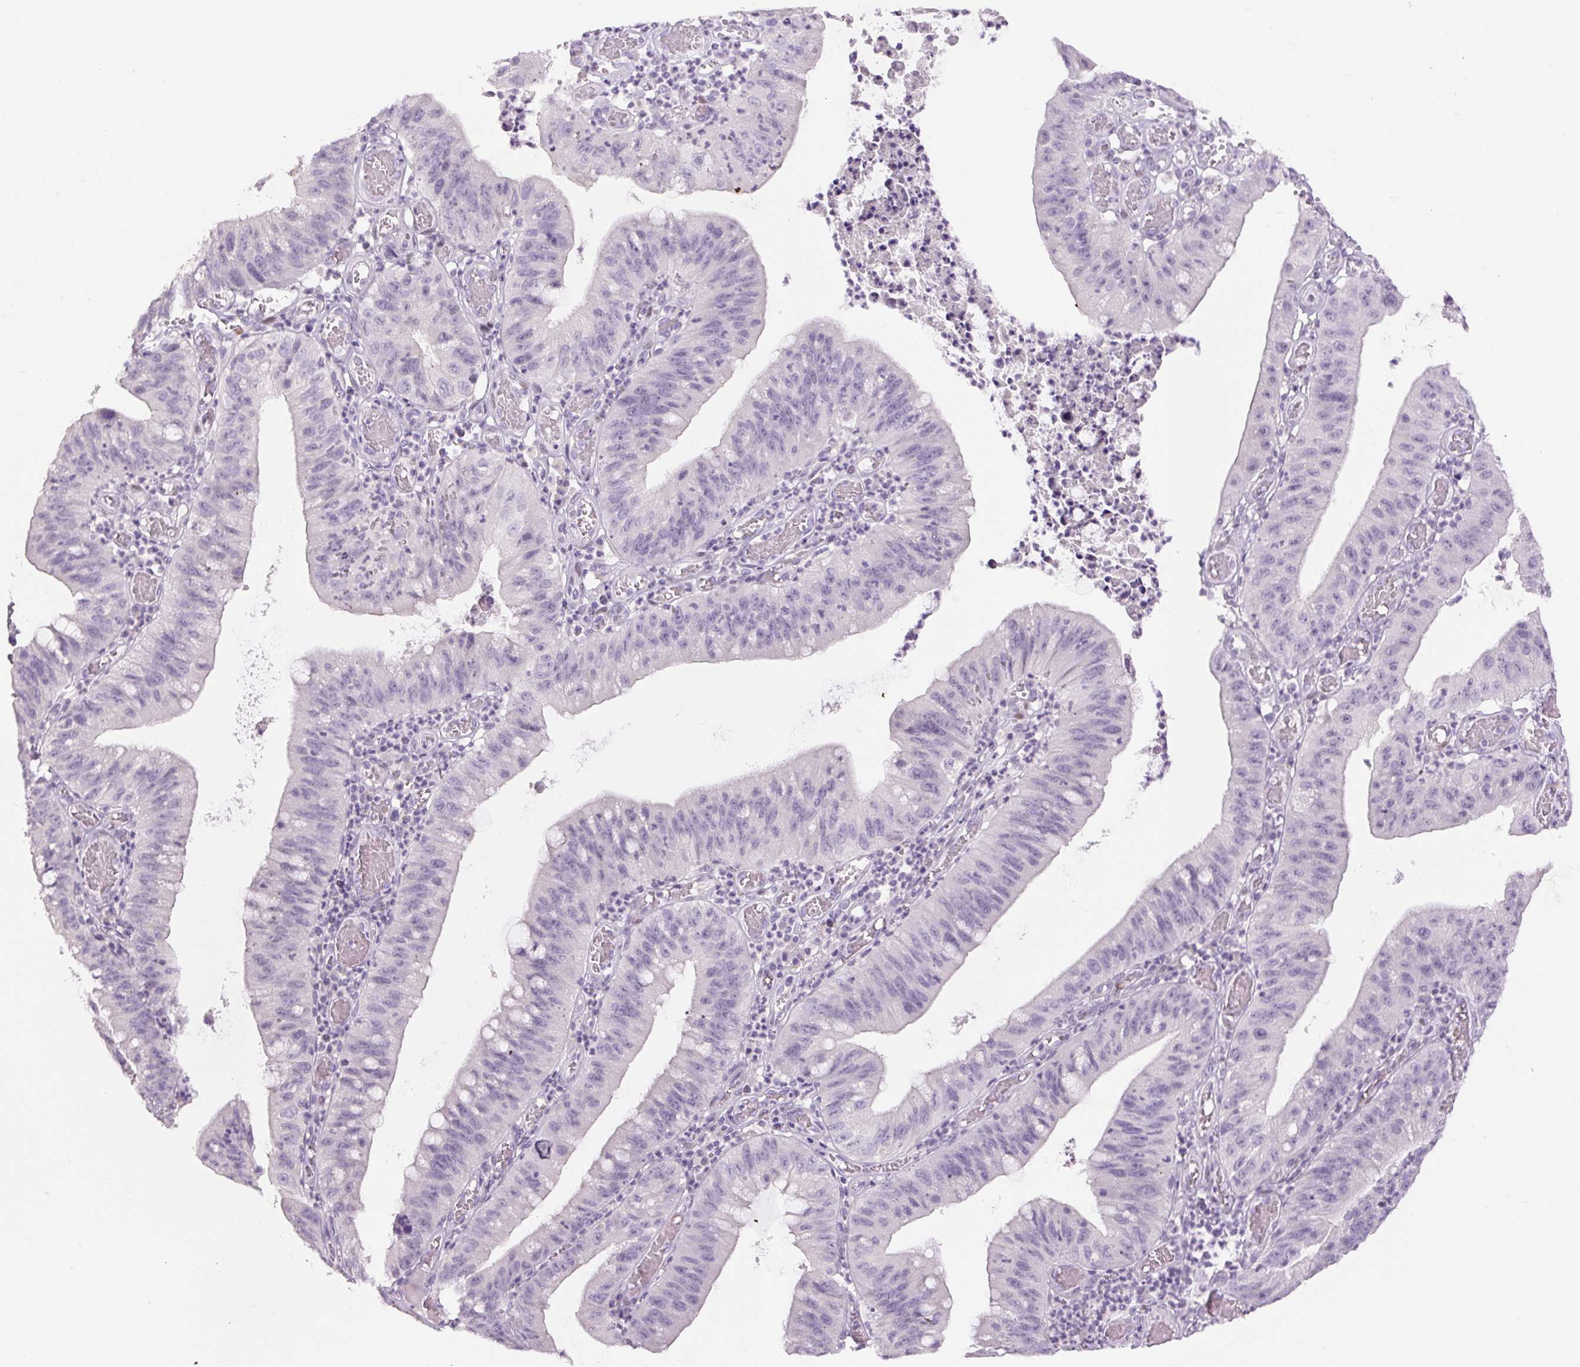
{"staining": {"intensity": "negative", "quantity": "none", "location": "none"}, "tissue": "stomach cancer", "cell_type": "Tumor cells", "image_type": "cancer", "snomed": [{"axis": "morphology", "description": "Adenocarcinoma, NOS"}, {"axis": "topography", "description": "Stomach"}], "caption": "A high-resolution histopathology image shows immunohistochemistry staining of adenocarcinoma (stomach), which reveals no significant staining in tumor cells. Brightfield microscopy of immunohistochemistry stained with DAB (brown) and hematoxylin (blue), captured at high magnification.", "gene": "SIX1", "patient": {"sex": "male", "age": 59}}